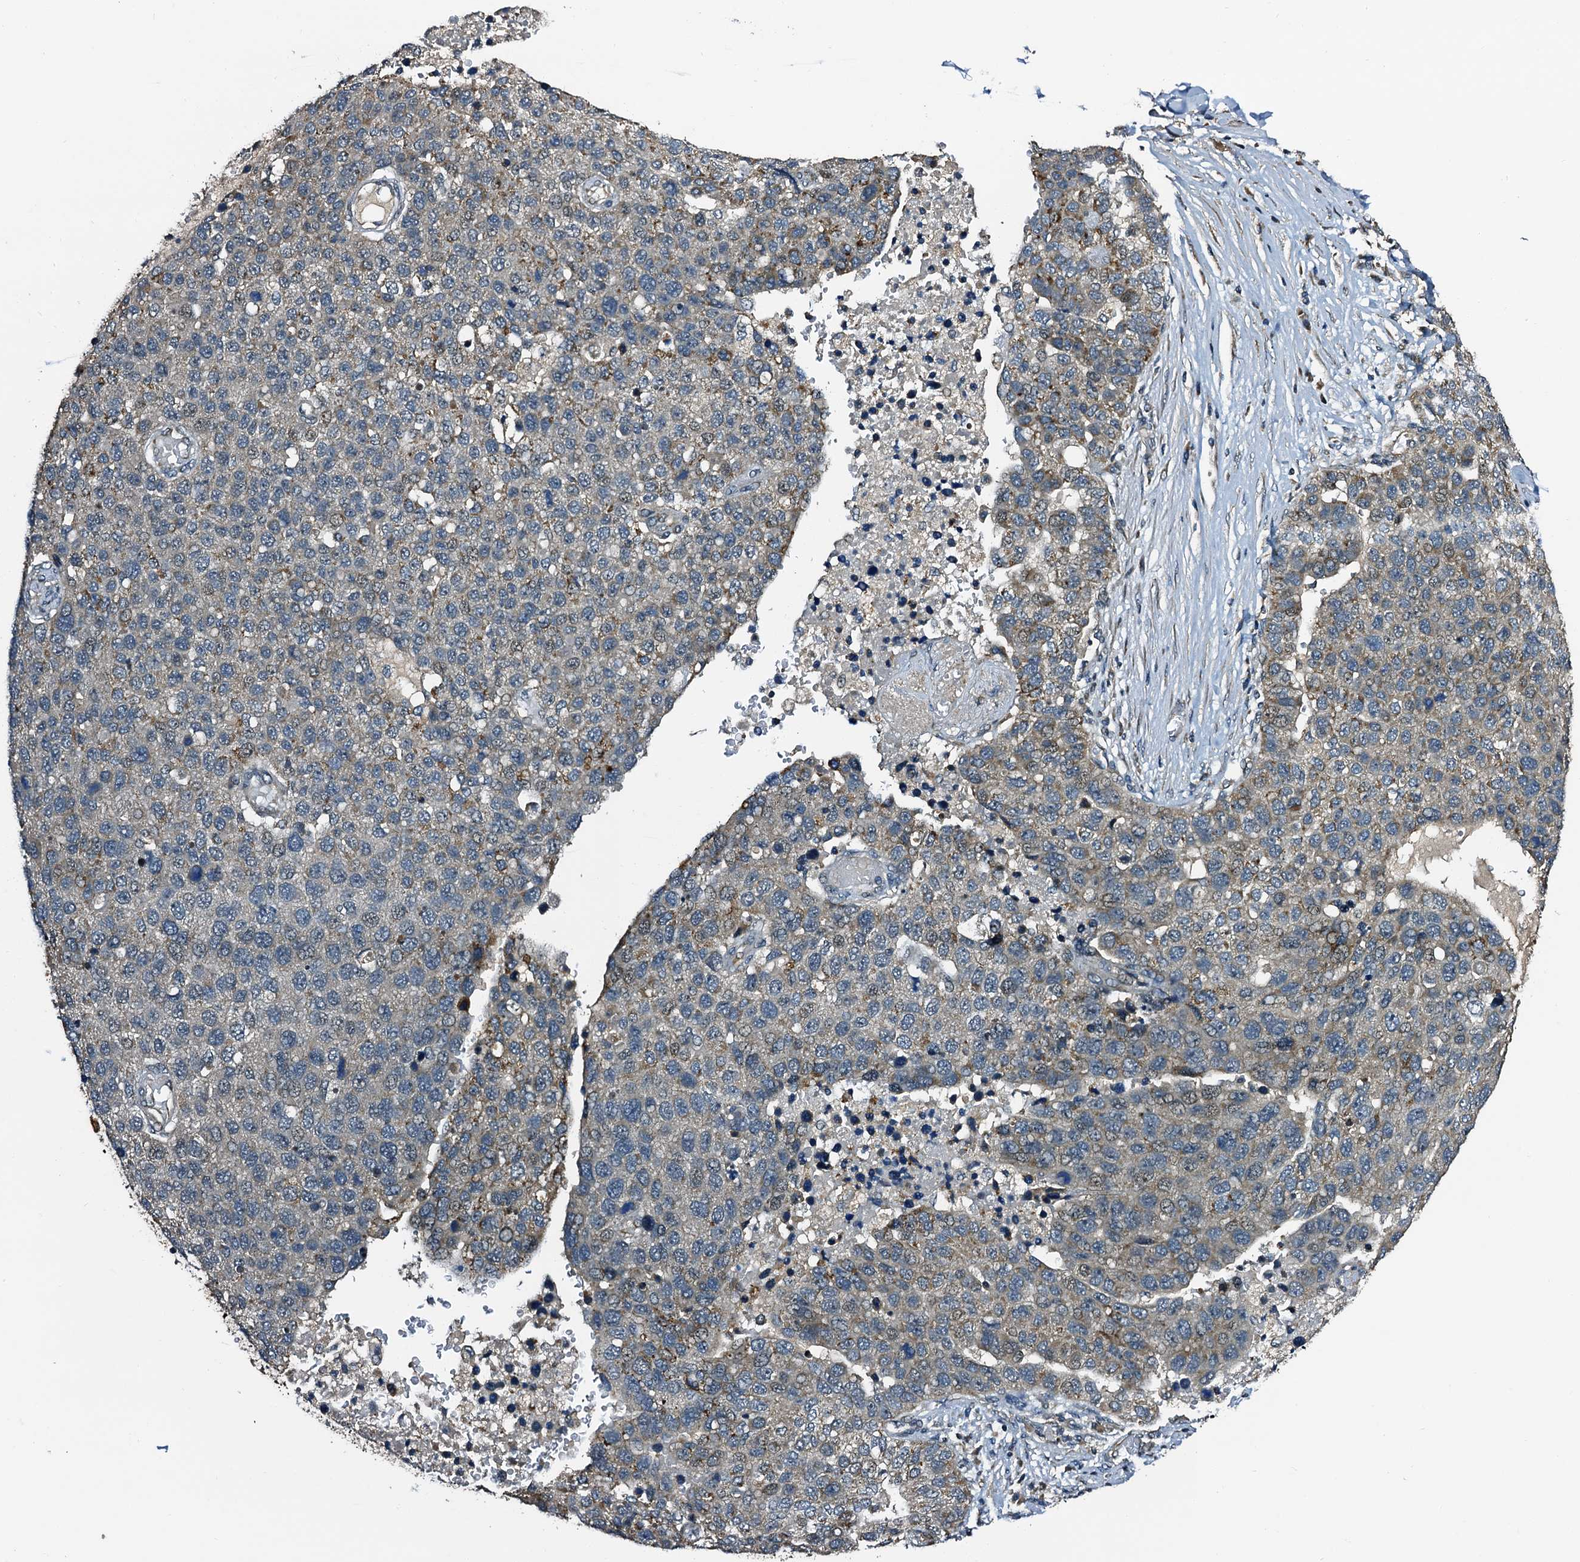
{"staining": {"intensity": "moderate", "quantity": "<25%", "location": "cytoplasmic/membranous"}, "tissue": "pancreatic cancer", "cell_type": "Tumor cells", "image_type": "cancer", "snomed": [{"axis": "morphology", "description": "Adenocarcinoma, NOS"}, {"axis": "topography", "description": "Pancreas"}], "caption": "Pancreatic cancer (adenocarcinoma) stained with immunohistochemistry (IHC) exhibits moderate cytoplasmic/membranous expression in approximately <25% of tumor cells.", "gene": "NAA16", "patient": {"sex": "female", "age": 61}}